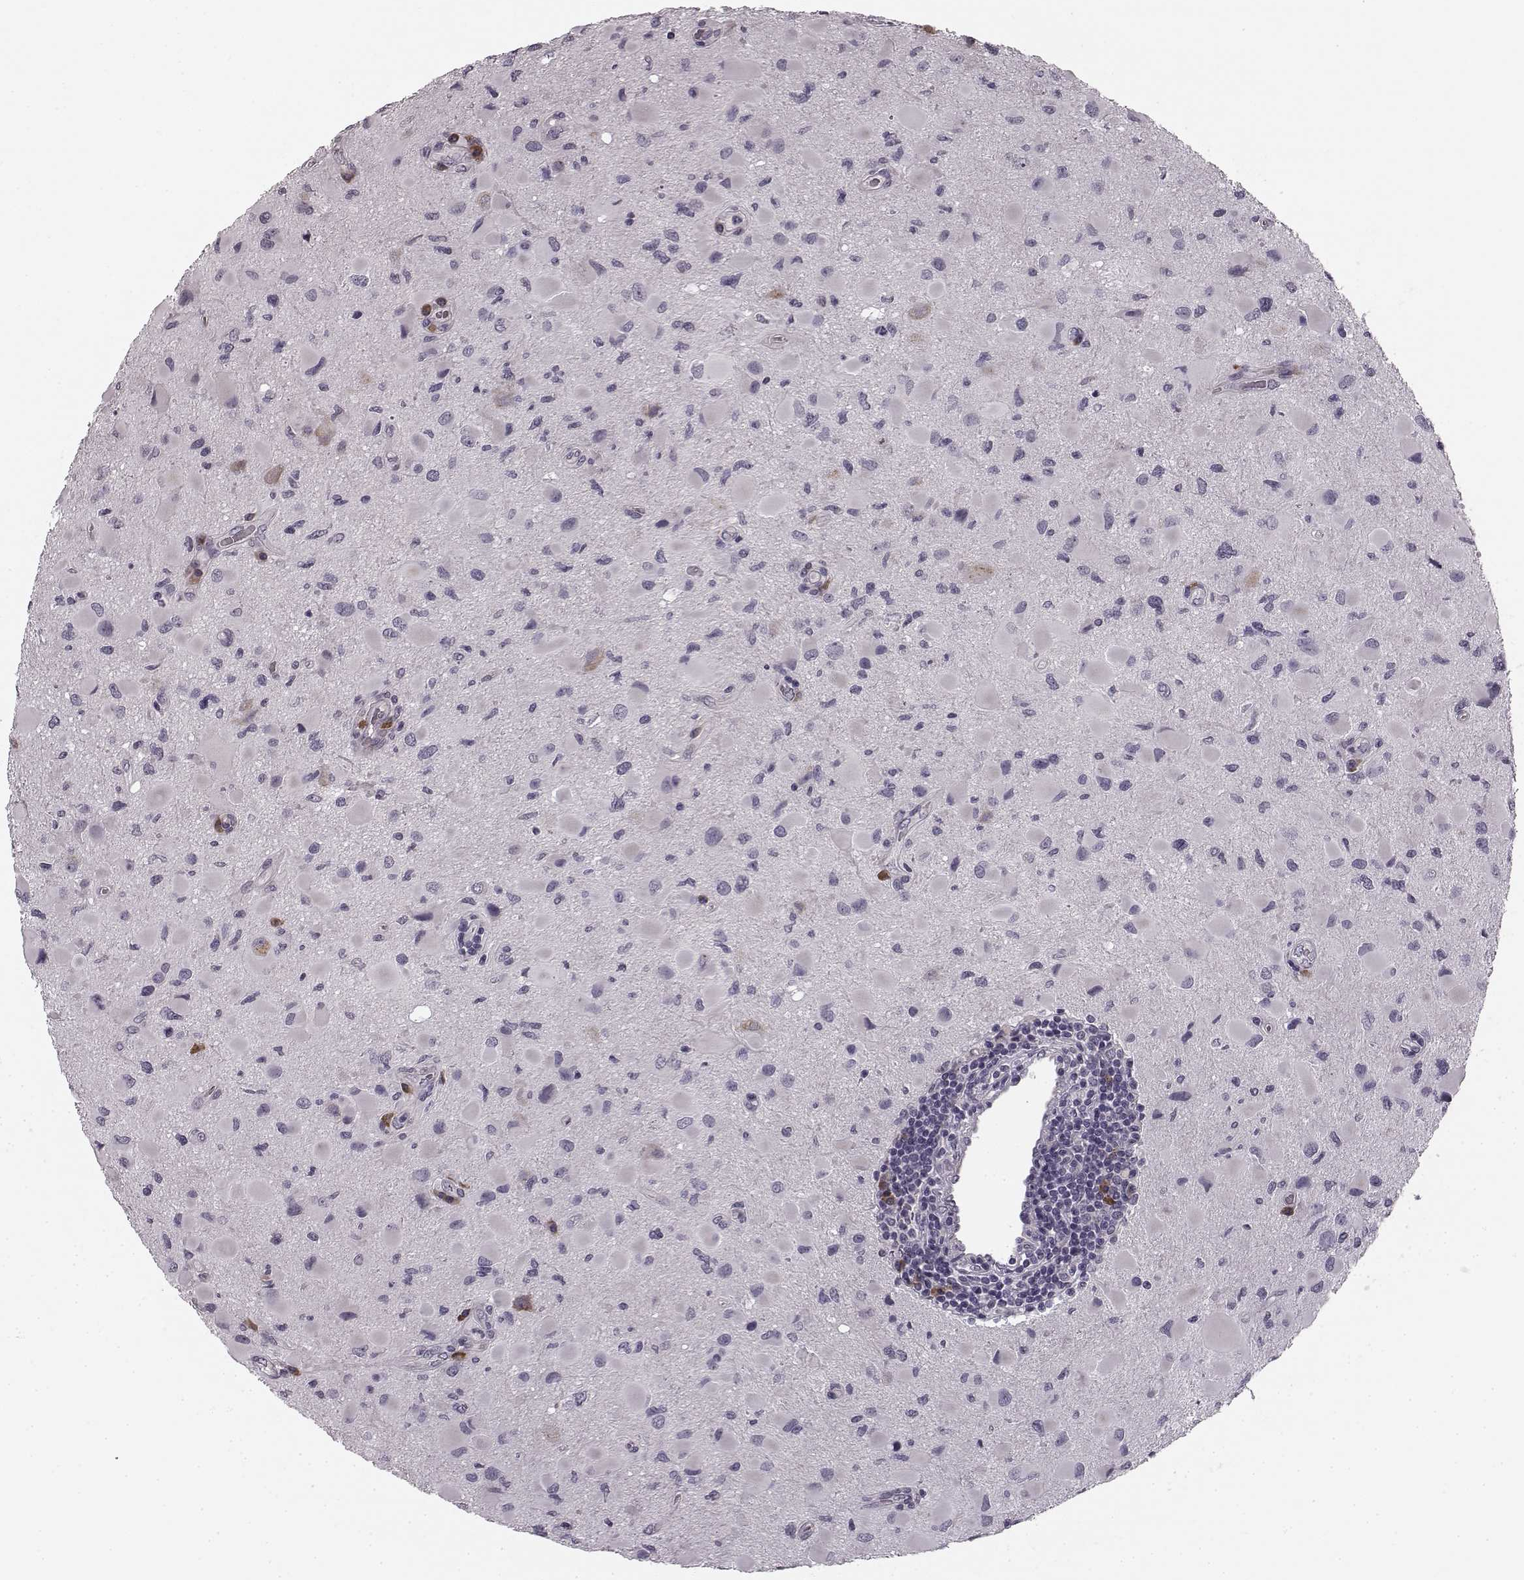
{"staining": {"intensity": "negative", "quantity": "none", "location": "none"}, "tissue": "glioma", "cell_type": "Tumor cells", "image_type": "cancer", "snomed": [{"axis": "morphology", "description": "Glioma, malignant, Low grade"}, {"axis": "topography", "description": "Brain"}], "caption": "Immunohistochemistry (IHC) photomicrograph of neoplastic tissue: human glioma stained with DAB reveals no significant protein expression in tumor cells. (Immunohistochemistry (IHC), brightfield microscopy, high magnification).", "gene": "FAM234B", "patient": {"sex": "female", "age": 32}}